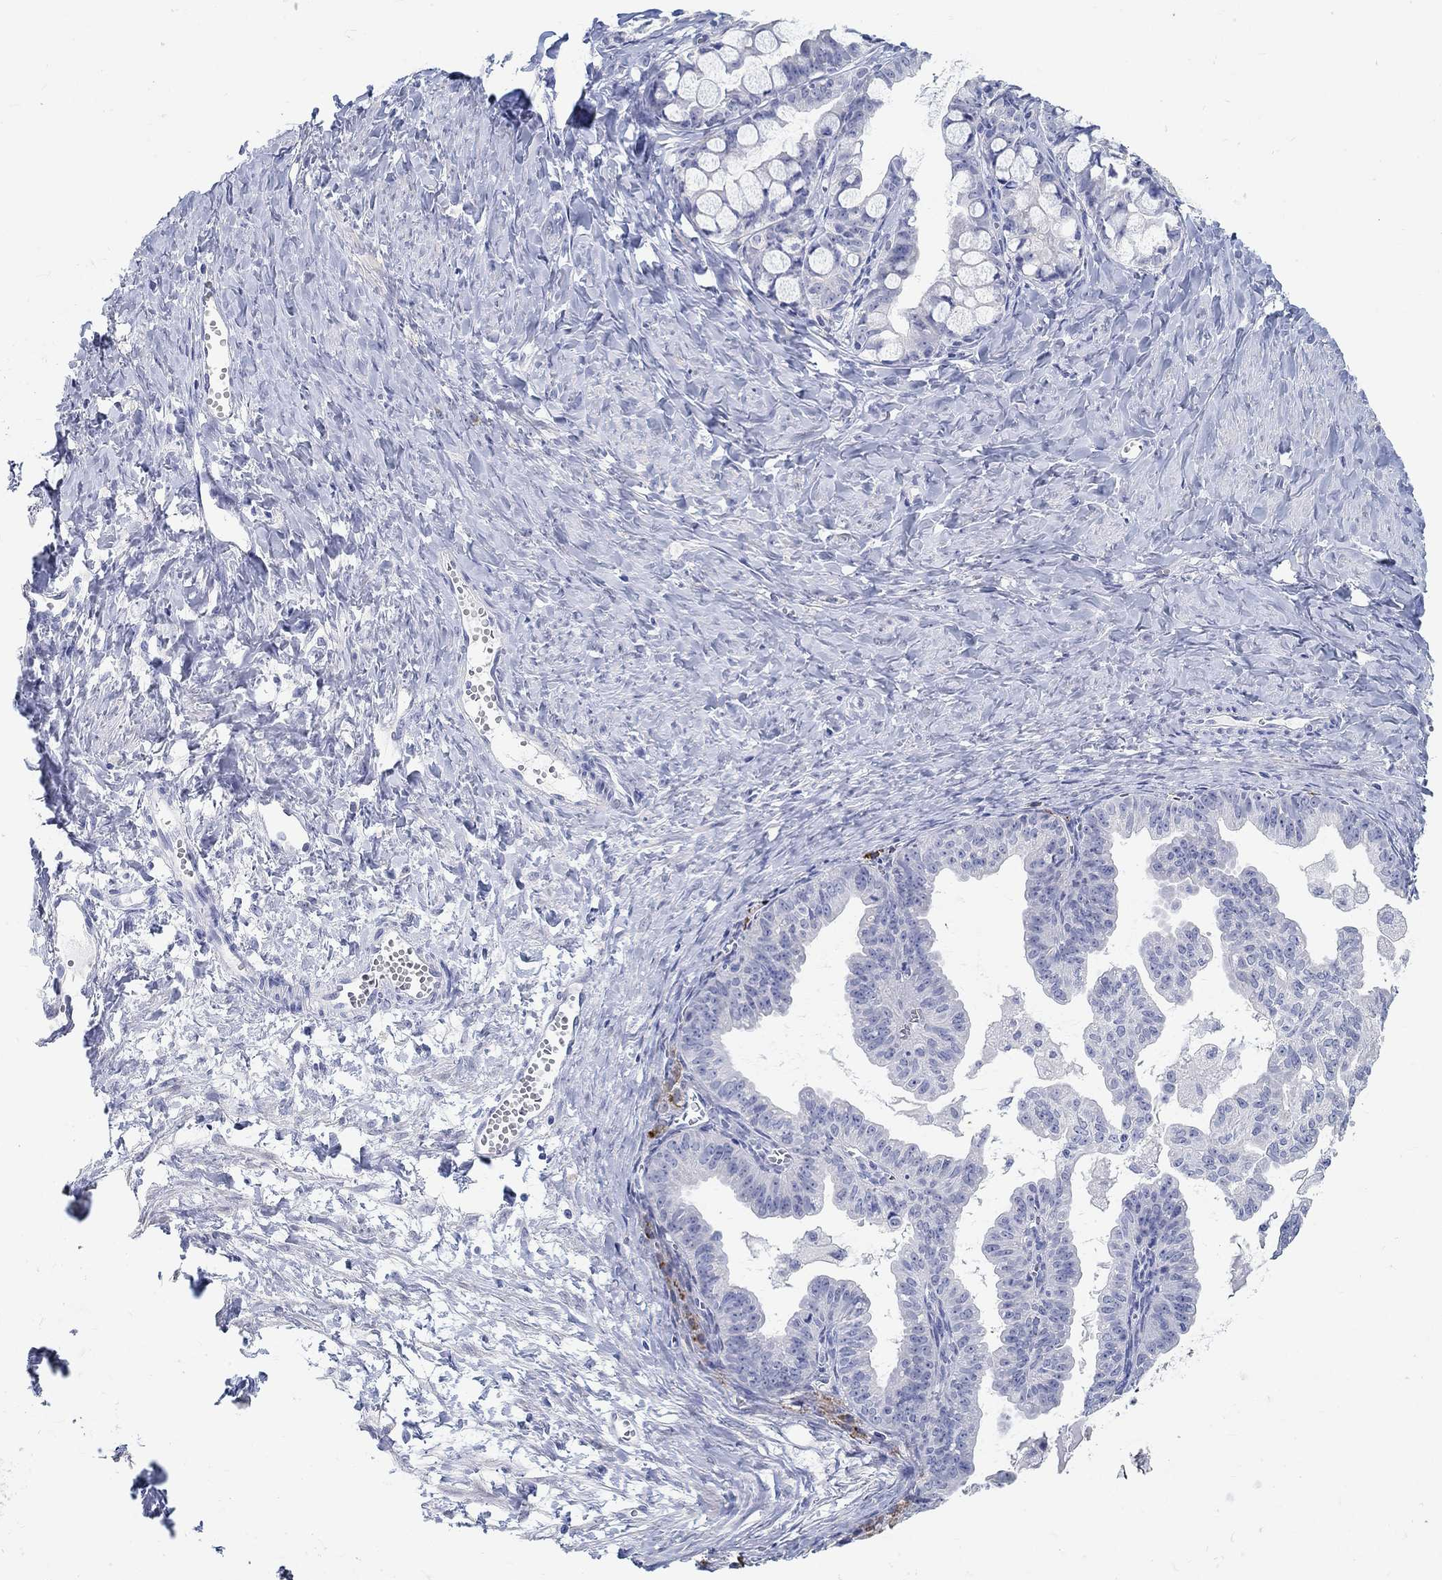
{"staining": {"intensity": "negative", "quantity": "none", "location": "none"}, "tissue": "ovarian cancer", "cell_type": "Tumor cells", "image_type": "cancer", "snomed": [{"axis": "morphology", "description": "Cystadenocarcinoma, mucinous, NOS"}, {"axis": "topography", "description": "Ovary"}], "caption": "The micrograph displays no significant staining in tumor cells of ovarian mucinous cystadenocarcinoma. (Immunohistochemistry, brightfield microscopy, high magnification).", "gene": "GRIA3", "patient": {"sex": "female", "age": 63}}